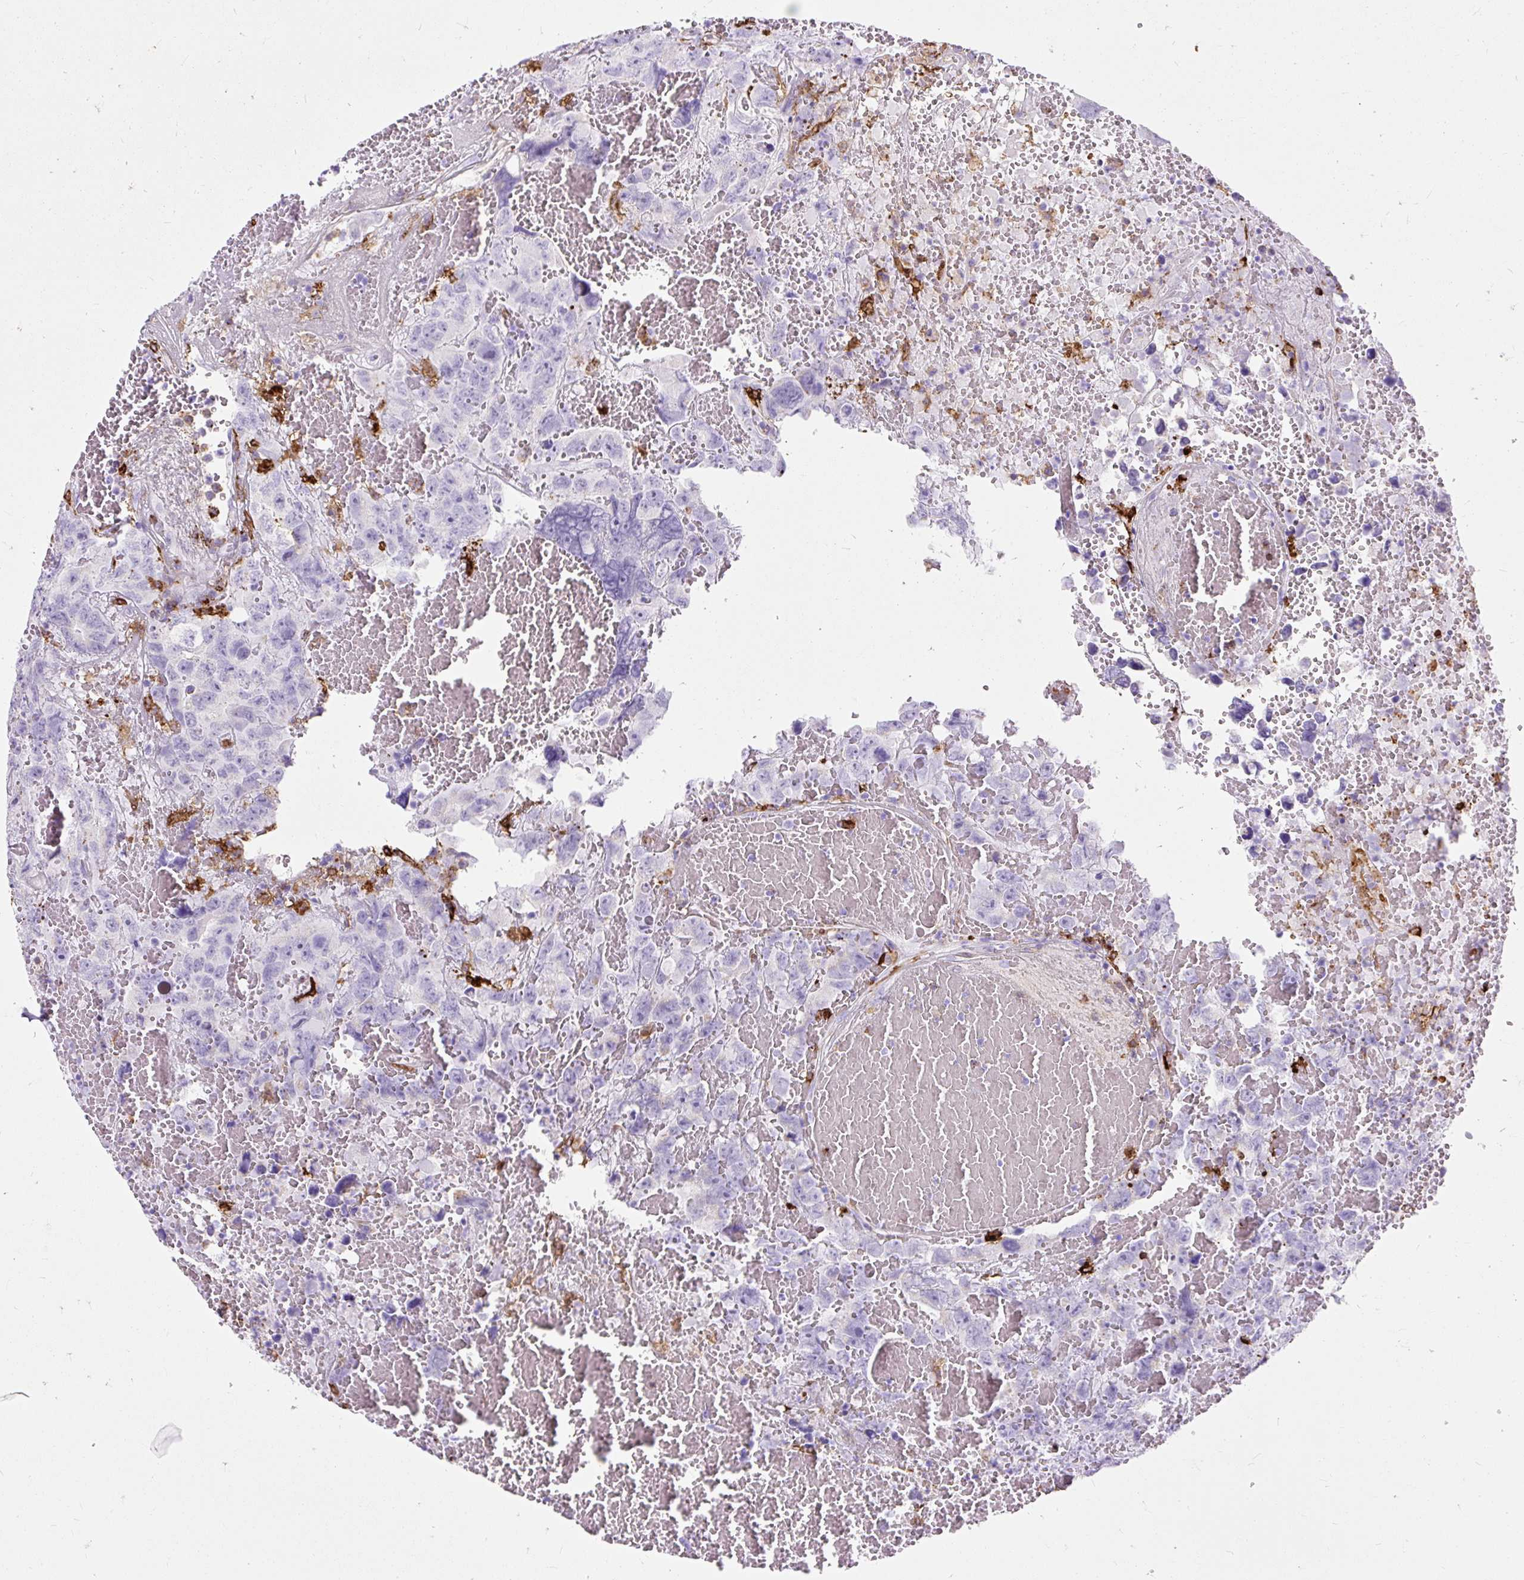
{"staining": {"intensity": "negative", "quantity": "none", "location": "none"}, "tissue": "testis cancer", "cell_type": "Tumor cells", "image_type": "cancer", "snomed": [{"axis": "morphology", "description": "Carcinoma, Embryonal, NOS"}, {"axis": "topography", "description": "Testis"}], "caption": "This is a photomicrograph of IHC staining of testis cancer, which shows no staining in tumor cells.", "gene": "HLA-DRA", "patient": {"sex": "male", "age": 45}}